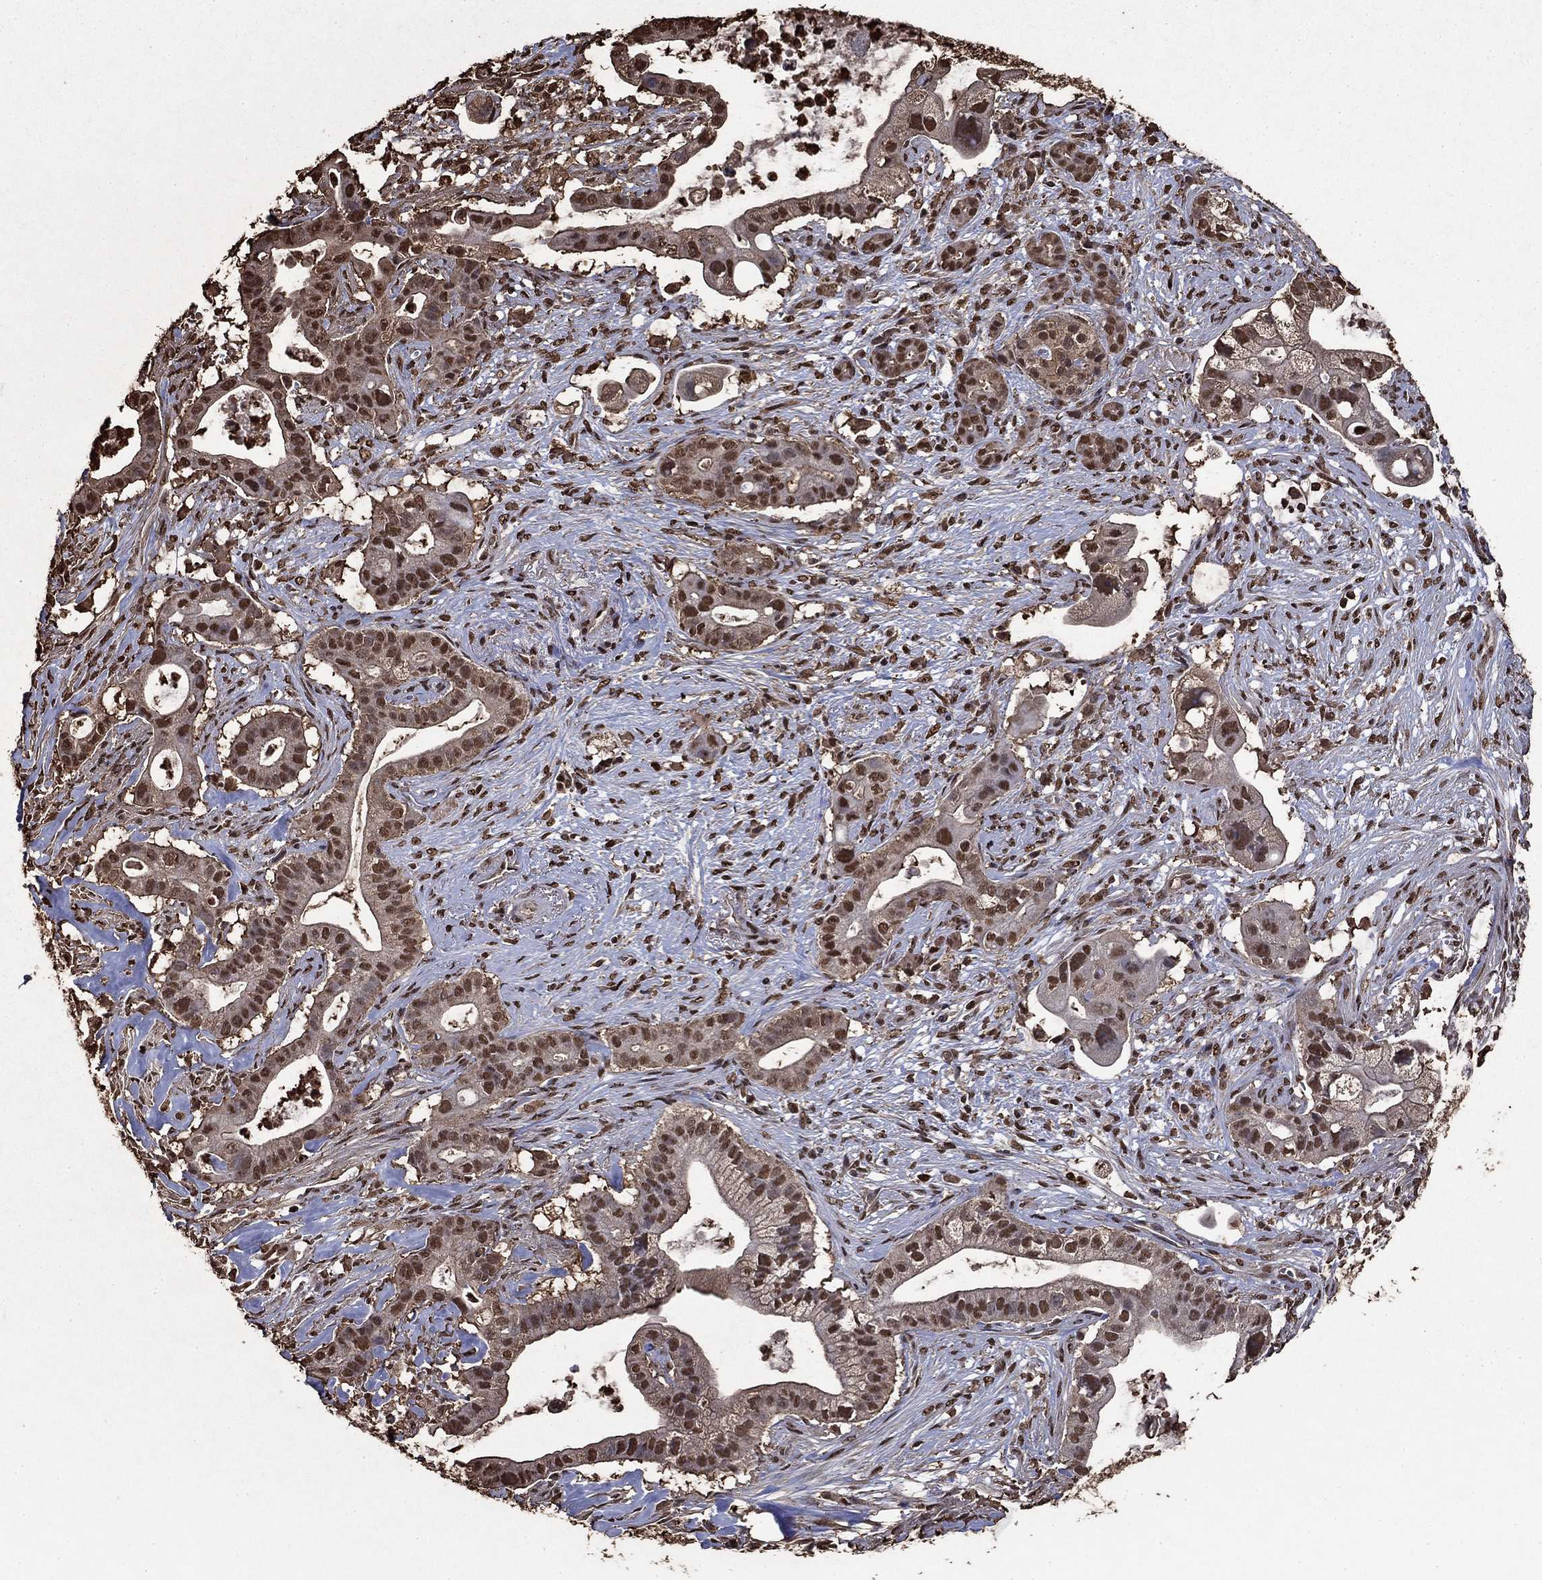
{"staining": {"intensity": "moderate", "quantity": ">75%", "location": "nuclear"}, "tissue": "pancreatic cancer", "cell_type": "Tumor cells", "image_type": "cancer", "snomed": [{"axis": "morphology", "description": "Adenocarcinoma, NOS"}, {"axis": "topography", "description": "Pancreas"}], "caption": "Human pancreatic adenocarcinoma stained for a protein (brown) shows moderate nuclear positive expression in approximately >75% of tumor cells.", "gene": "GAPDH", "patient": {"sex": "male", "age": 61}}